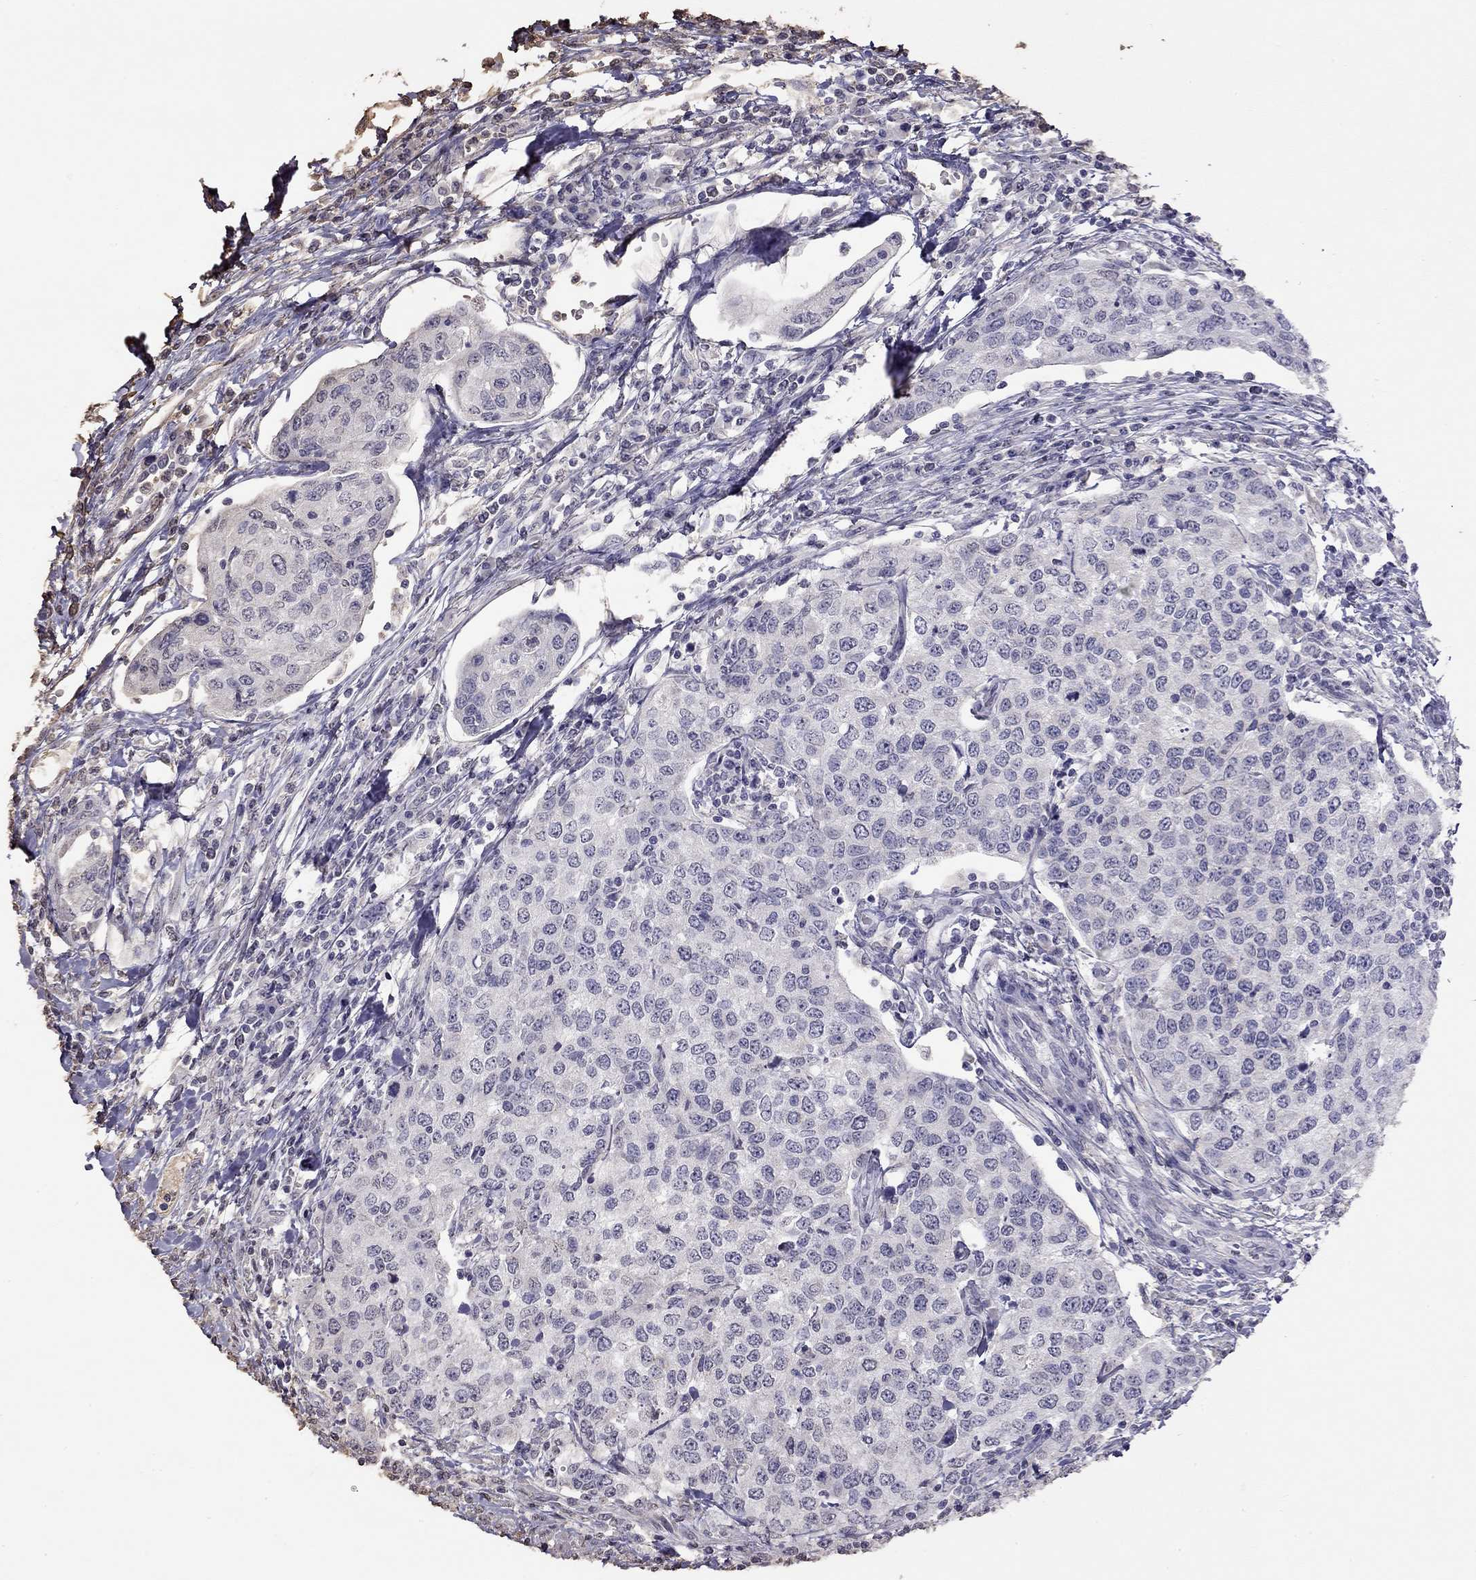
{"staining": {"intensity": "negative", "quantity": "none", "location": "none"}, "tissue": "urothelial cancer", "cell_type": "Tumor cells", "image_type": "cancer", "snomed": [{"axis": "morphology", "description": "Urothelial carcinoma, High grade"}, {"axis": "topography", "description": "Urinary bladder"}], "caption": "DAB (3,3'-diaminobenzidine) immunohistochemical staining of high-grade urothelial carcinoma demonstrates no significant positivity in tumor cells.", "gene": "SUN3", "patient": {"sex": "female", "age": 78}}